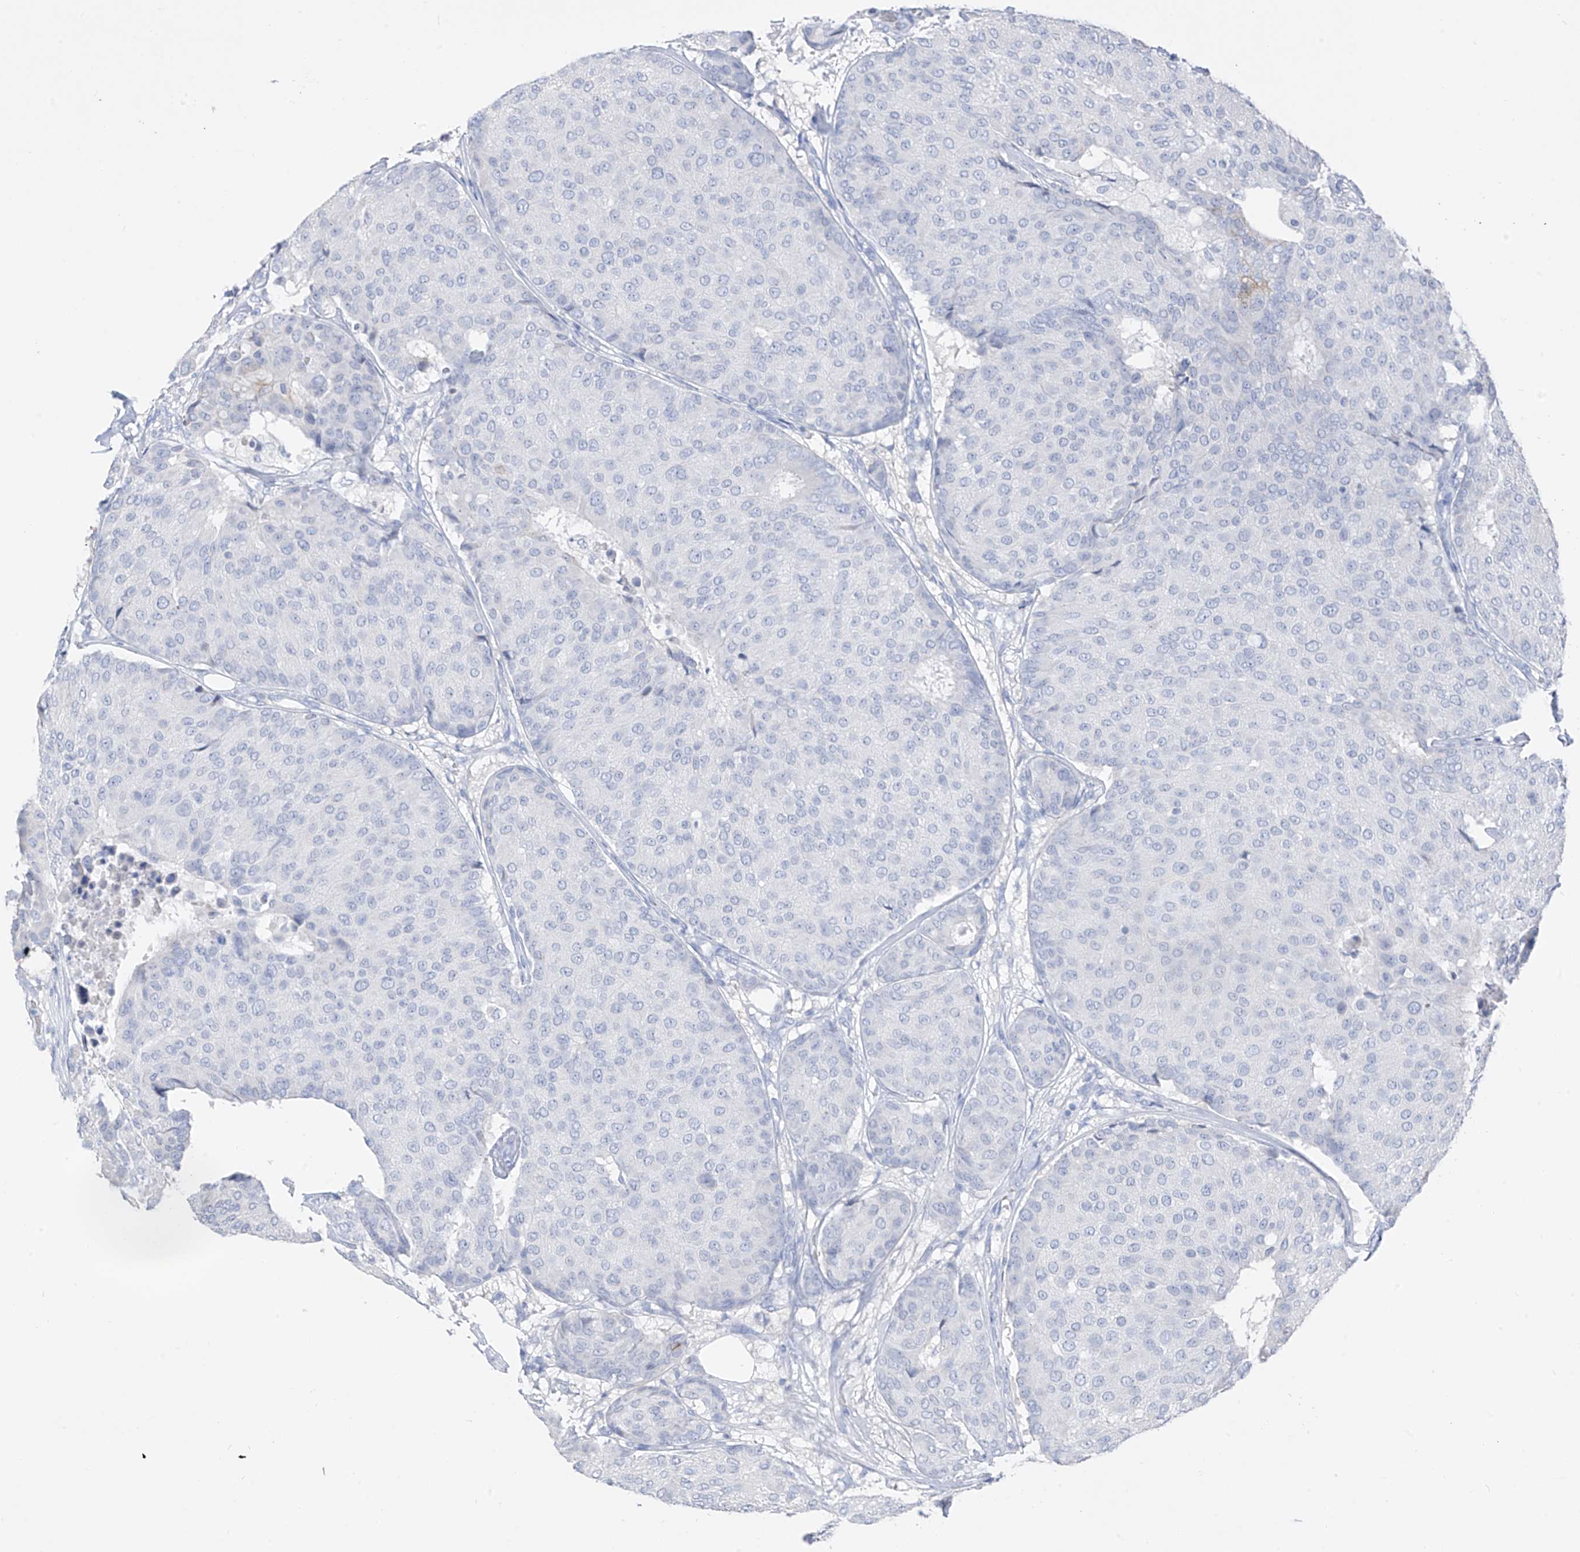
{"staining": {"intensity": "negative", "quantity": "none", "location": "none"}, "tissue": "breast cancer", "cell_type": "Tumor cells", "image_type": "cancer", "snomed": [{"axis": "morphology", "description": "Duct carcinoma"}, {"axis": "topography", "description": "Breast"}], "caption": "A high-resolution micrograph shows IHC staining of breast cancer, which demonstrates no significant expression in tumor cells.", "gene": "PAFAH1B3", "patient": {"sex": "female", "age": 75}}